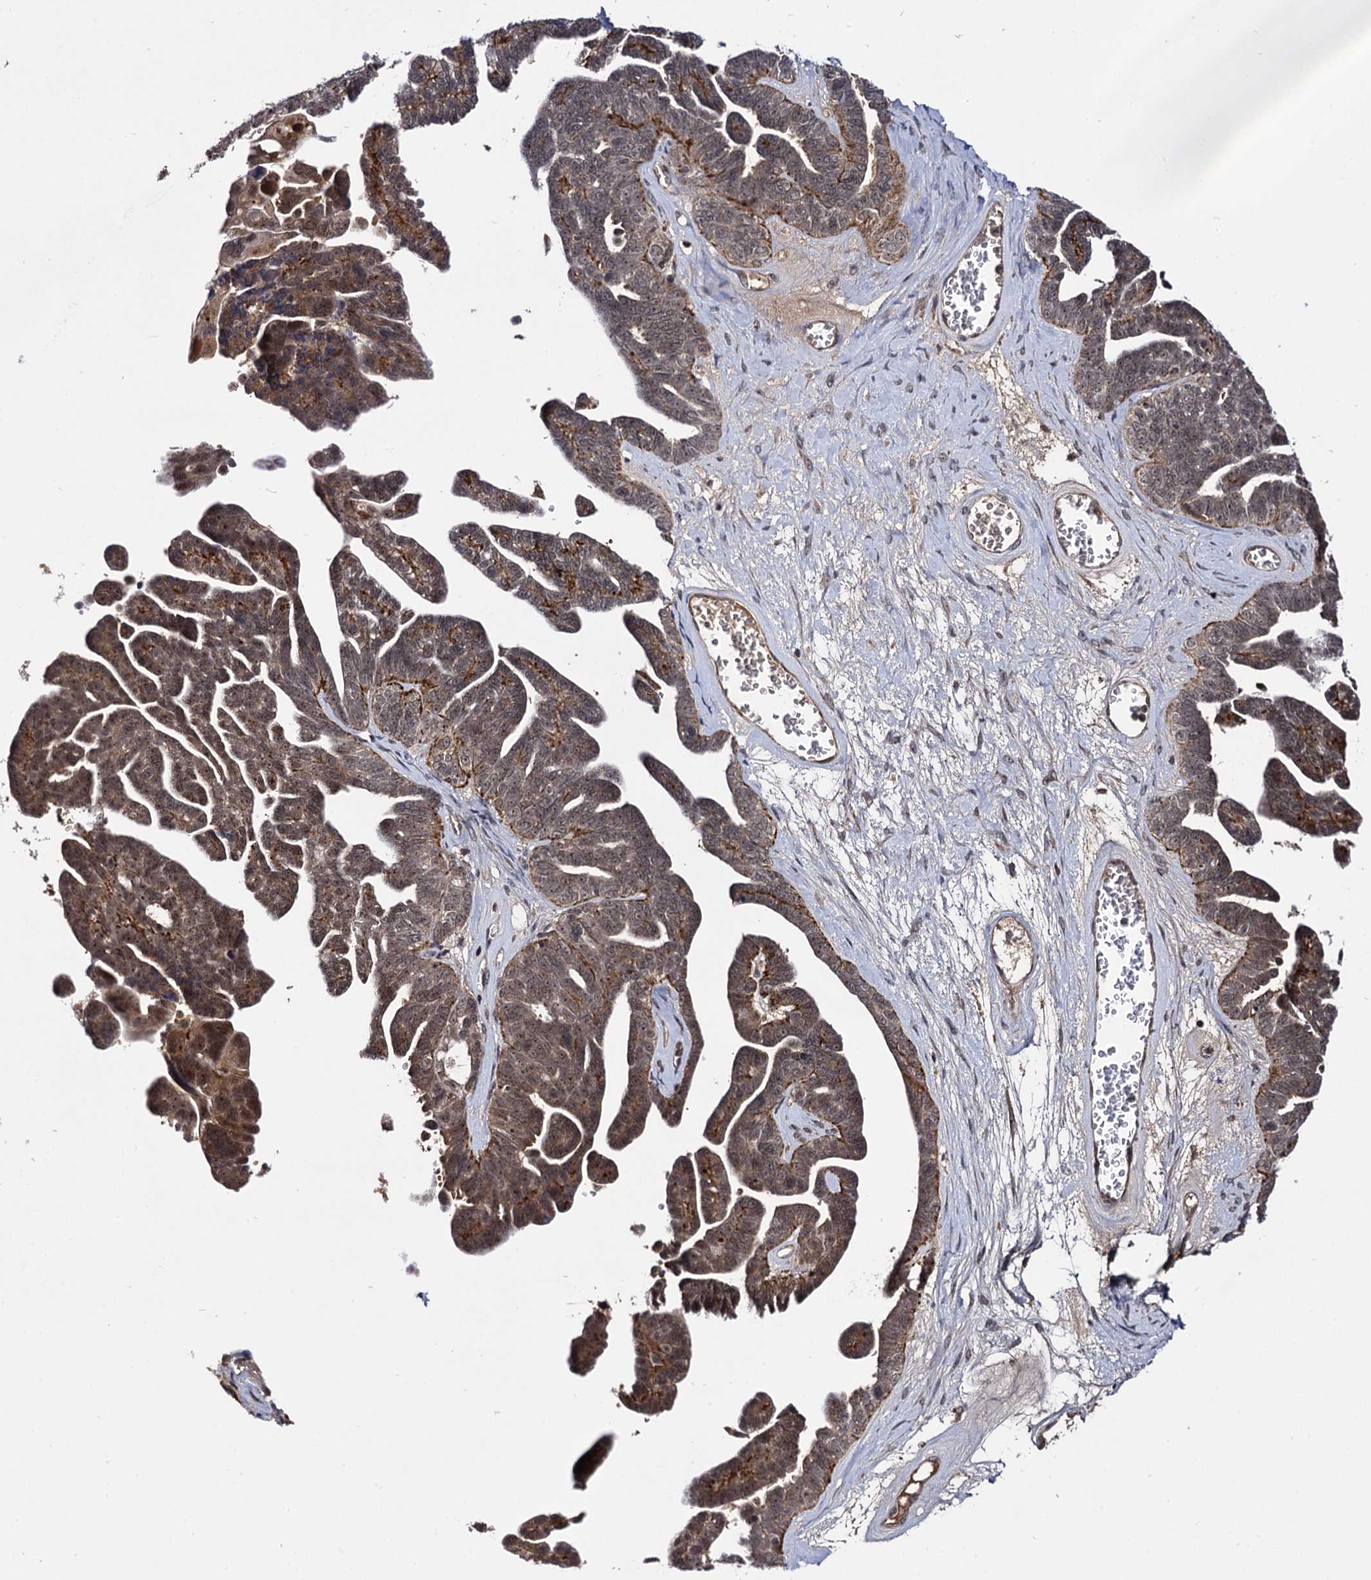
{"staining": {"intensity": "moderate", "quantity": ">75%", "location": "cytoplasmic/membranous,nuclear"}, "tissue": "ovarian cancer", "cell_type": "Tumor cells", "image_type": "cancer", "snomed": [{"axis": "morphology", "description": "Cystadenocarcinoma, serous, NOS"}, {"axis": "topography", "description": "Ovary"}], "caption": "A brown stain shows moderate cytoplasmic/membranous and nuclear positivity of a protein in ovarian cancer tumor cells.", "gene": "MICAL2", "patient": {"sex": "female", "age": 79}}